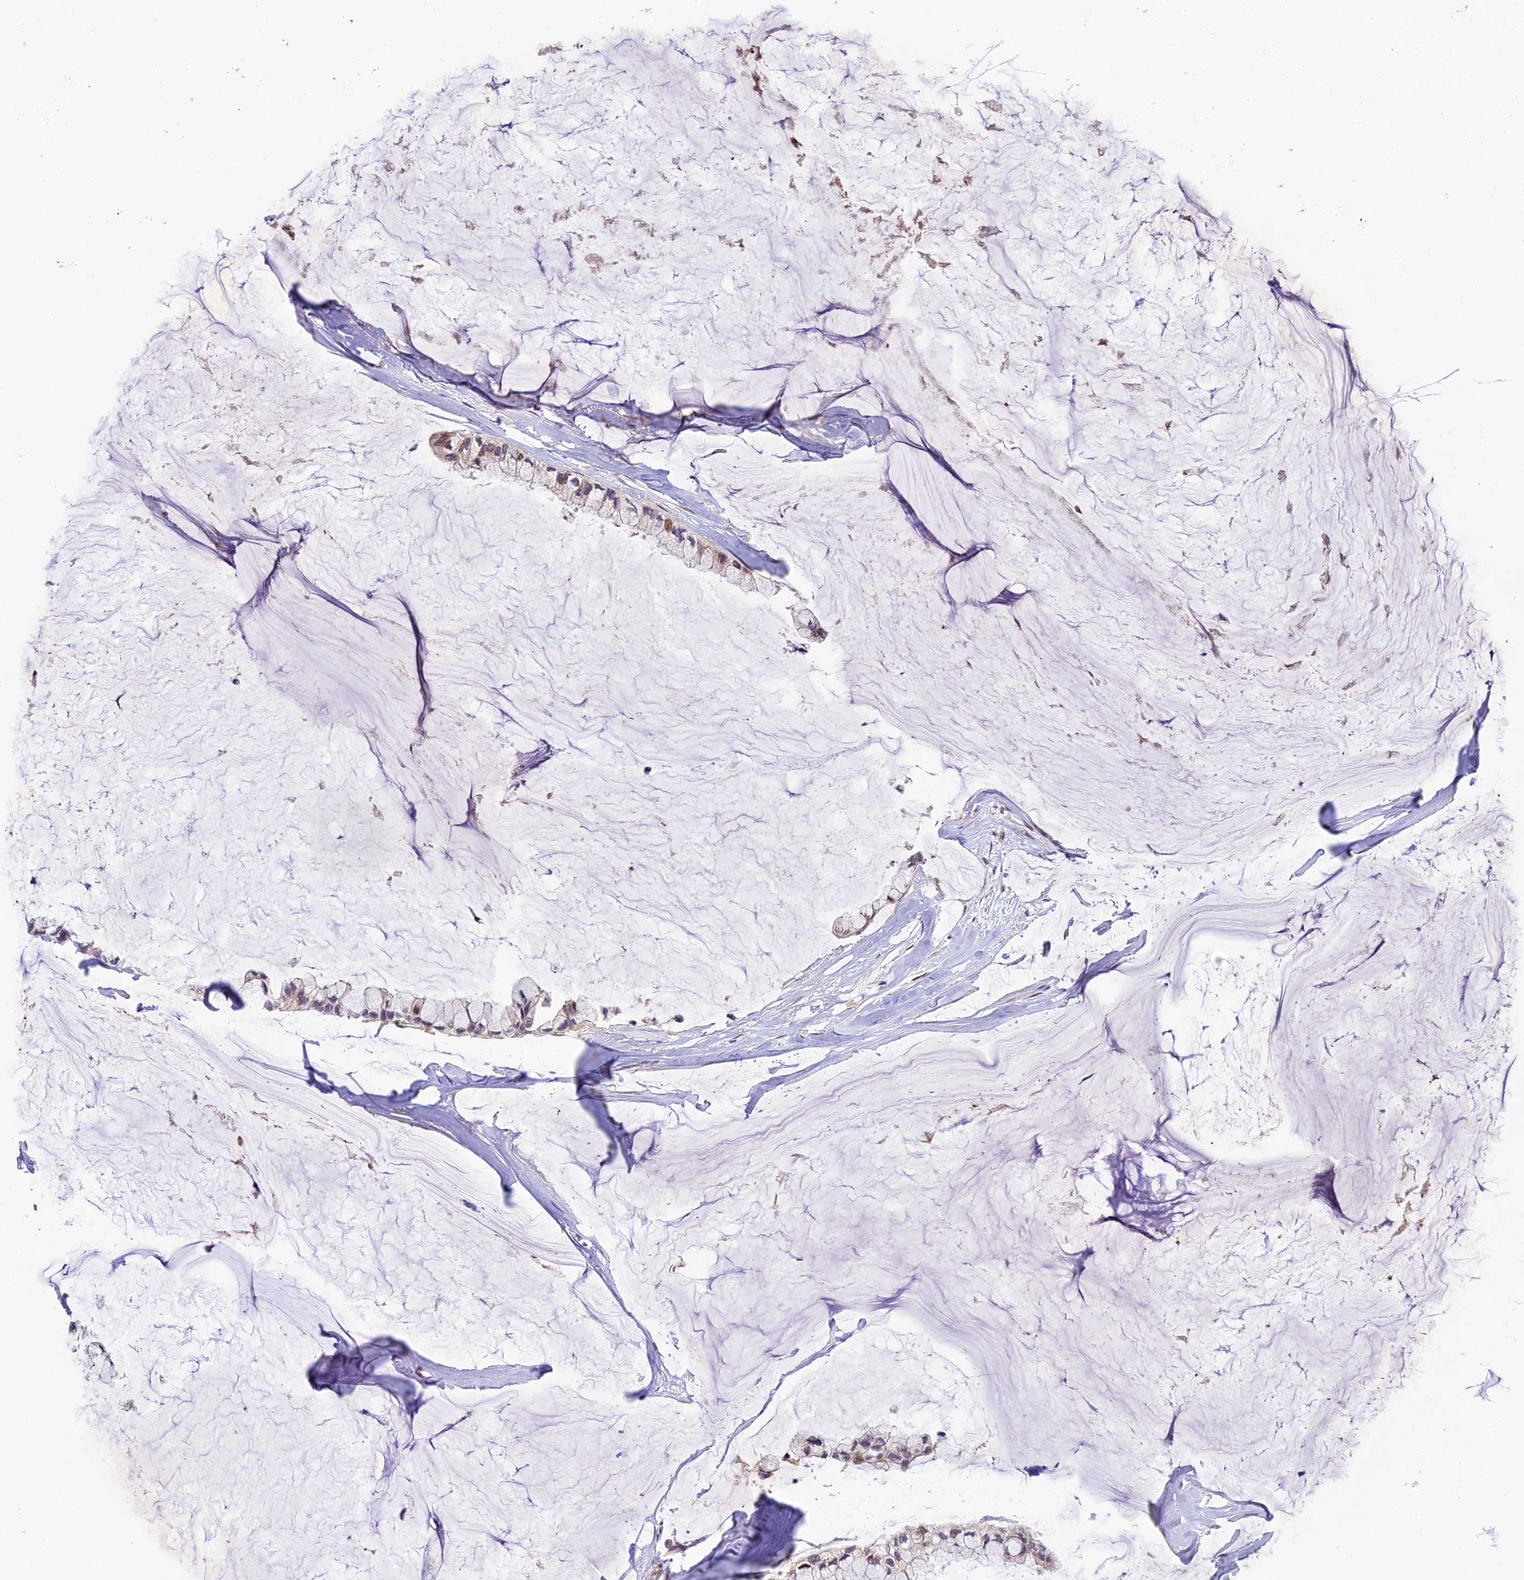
{"staining": {"intensity": "weak", "quantity": "25%-75%", "location": "nuclear"}, "tissue": "ovarian cancer", "cell_type": "Tumor cells", "image_type": "cancer", "snomed": [{"axis": "morphology", "description": "Cystadenocarcinoma, mucinous, NOS"}, {"axis": "topography", "description": "Ovary"}], "caption": "Human mucinous cystadenocarcinoma (ovarian) stained for a protein (brown) shows weak nuclear positive expression in about 25%-75% of tumor cells.", "gene": "NEK8", "patient": {"sex": "female", "age": 39}}